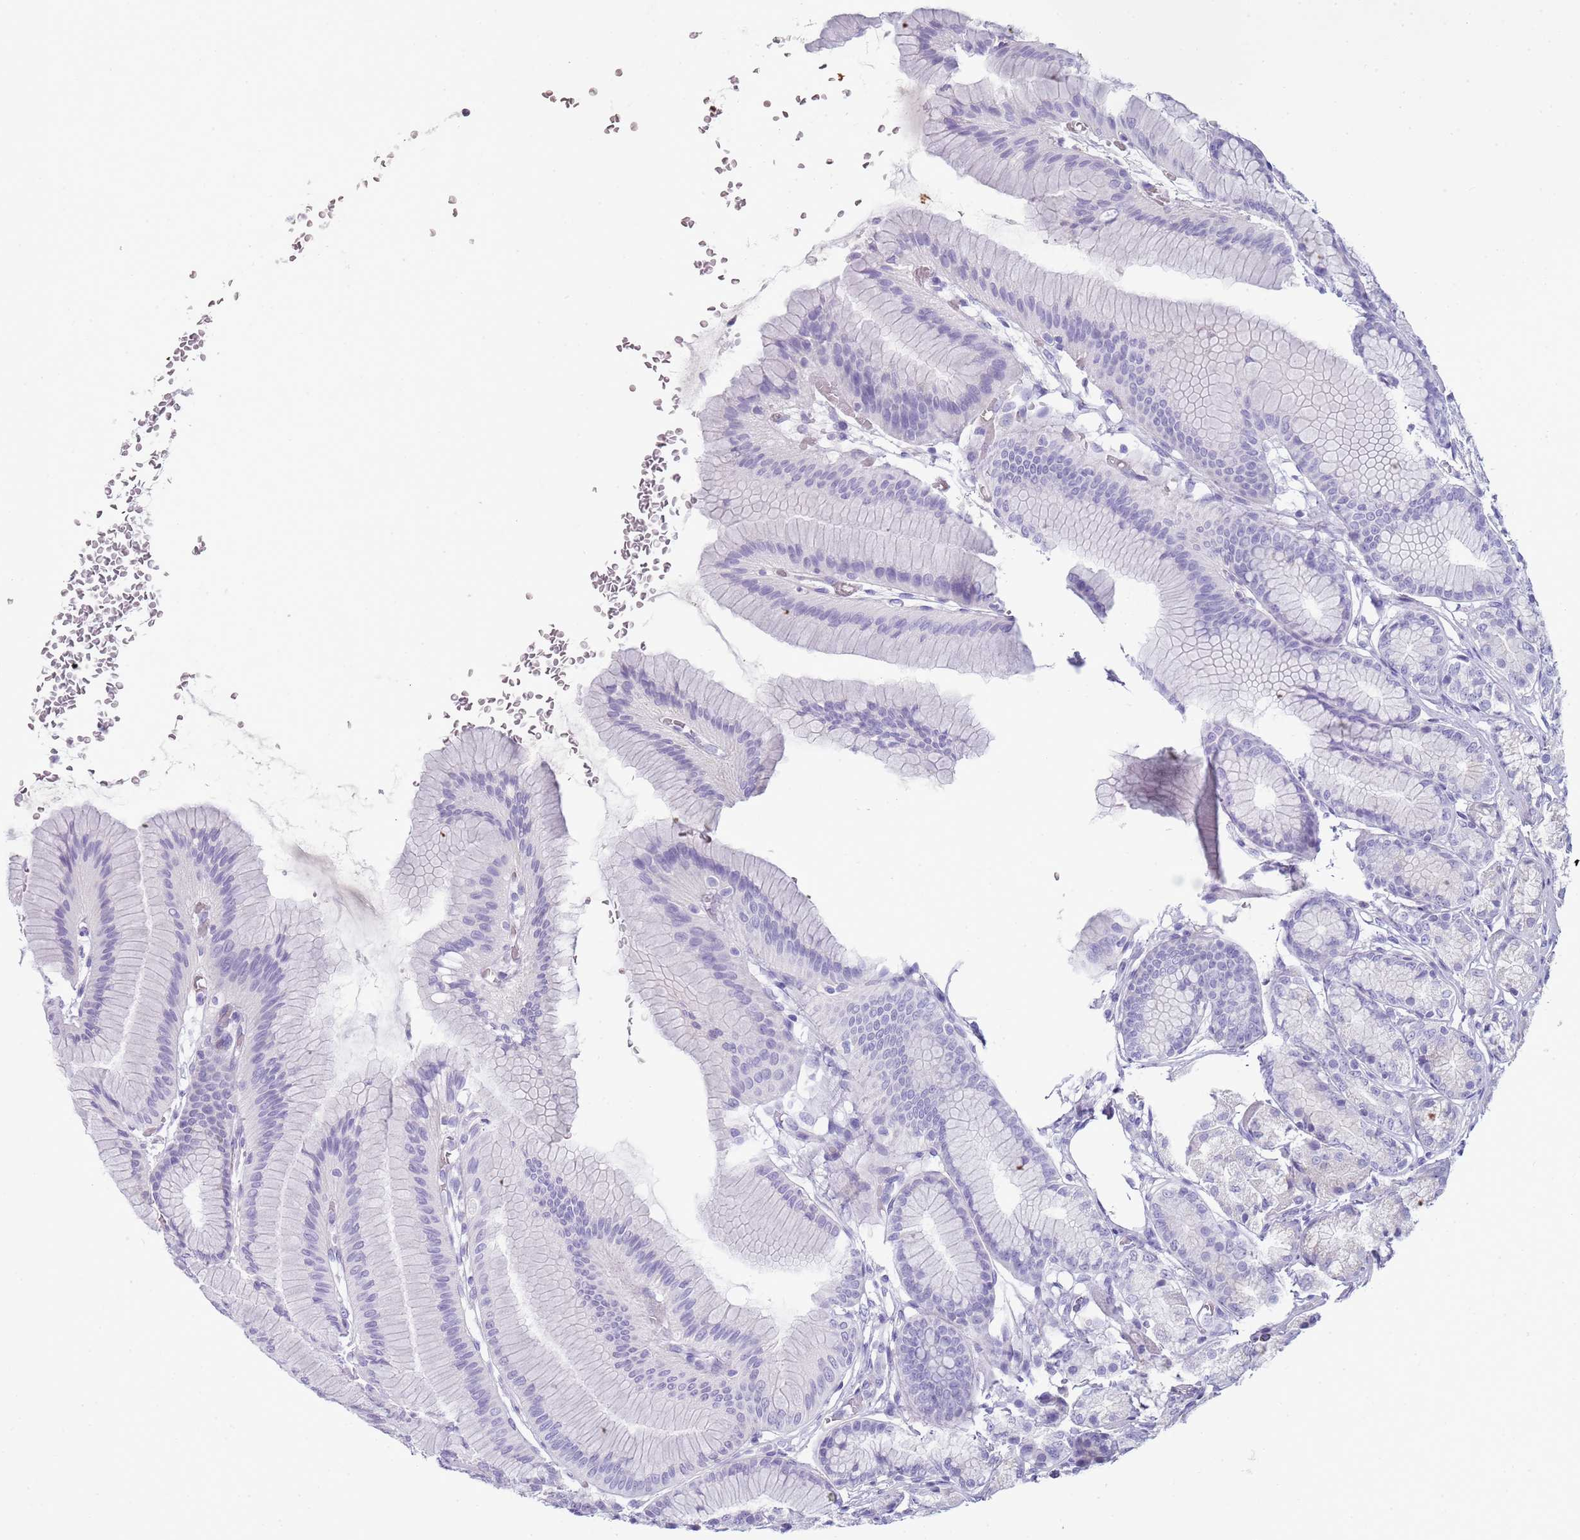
{"staining": {"intensity": "negative", "quantity": "none", "location": "none"}, "tissue": "stomach", "cell_type": "Glandular cells", "image_type": "normal", "snomed": [{"axis": "morphology", "description": "Normal tissue, NOS"}, {"axis": "morphology", "description": "Adenocarcinoma, NOS"}, {"axis": "morphology", "description": "Adenocarcinoma, High grade"}, {"axis": "topography", "description": "Stomach, upper"}, {"axis": "topography", "description": "Stomach"}], "caption": "A high-resolution micrograph shows immunohistochemistry staining of normal stomach, which displays no significant staining in glandular cells. The staining was performed using DAB to visualize the protein expression in brown, while the nuclei were stained in blue with hematoxylin (Magnification: 20x).", "gene": "ENSG00000271254", "patient": {"sex": "female", "age": 65}}